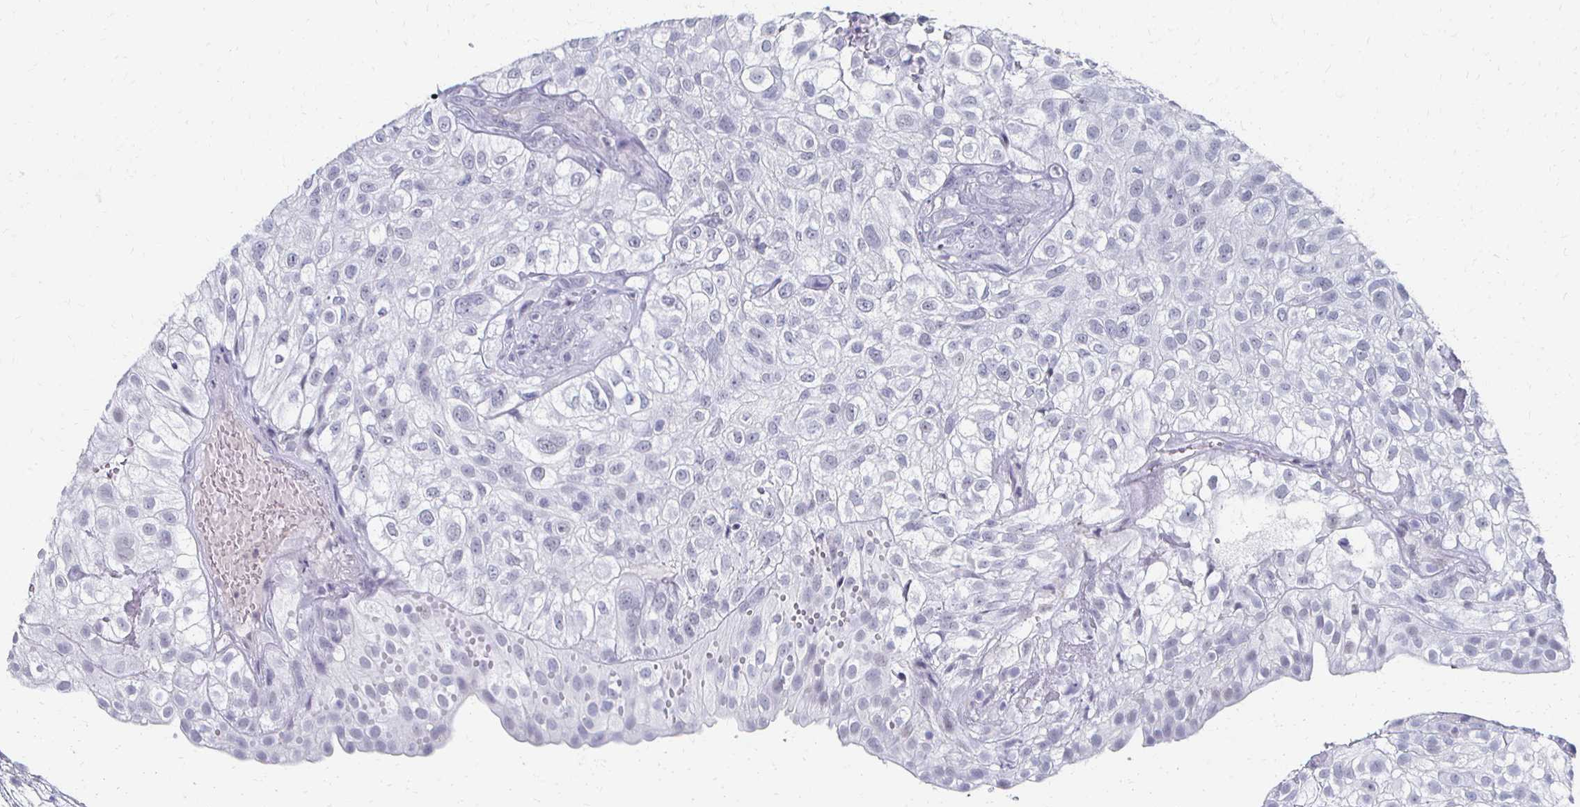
{"staining": {"intensity": "negative", "quantity": "none", "location": "none"}, "tissue": "urothelial cancer", "cell_type": "Tumor cells", "image_type": "cancer", "snomed": [{"axis": "morphology", "description": "Urothelial carcinoma, High grade"}, {"axis": "topography", "description": "Urinary bladder"}], "caption": "Immunohistochemical staining of urothelial cancer exhibits no significant expression in tumor cells. (Stains: DAB immunohistochemistry (IHC) with hematoxylin counter stain, Microscopy: brightfield microscopy at high magnification).", "gene": "CXCR2", "patient": {"sex": "male", "age": 56}}